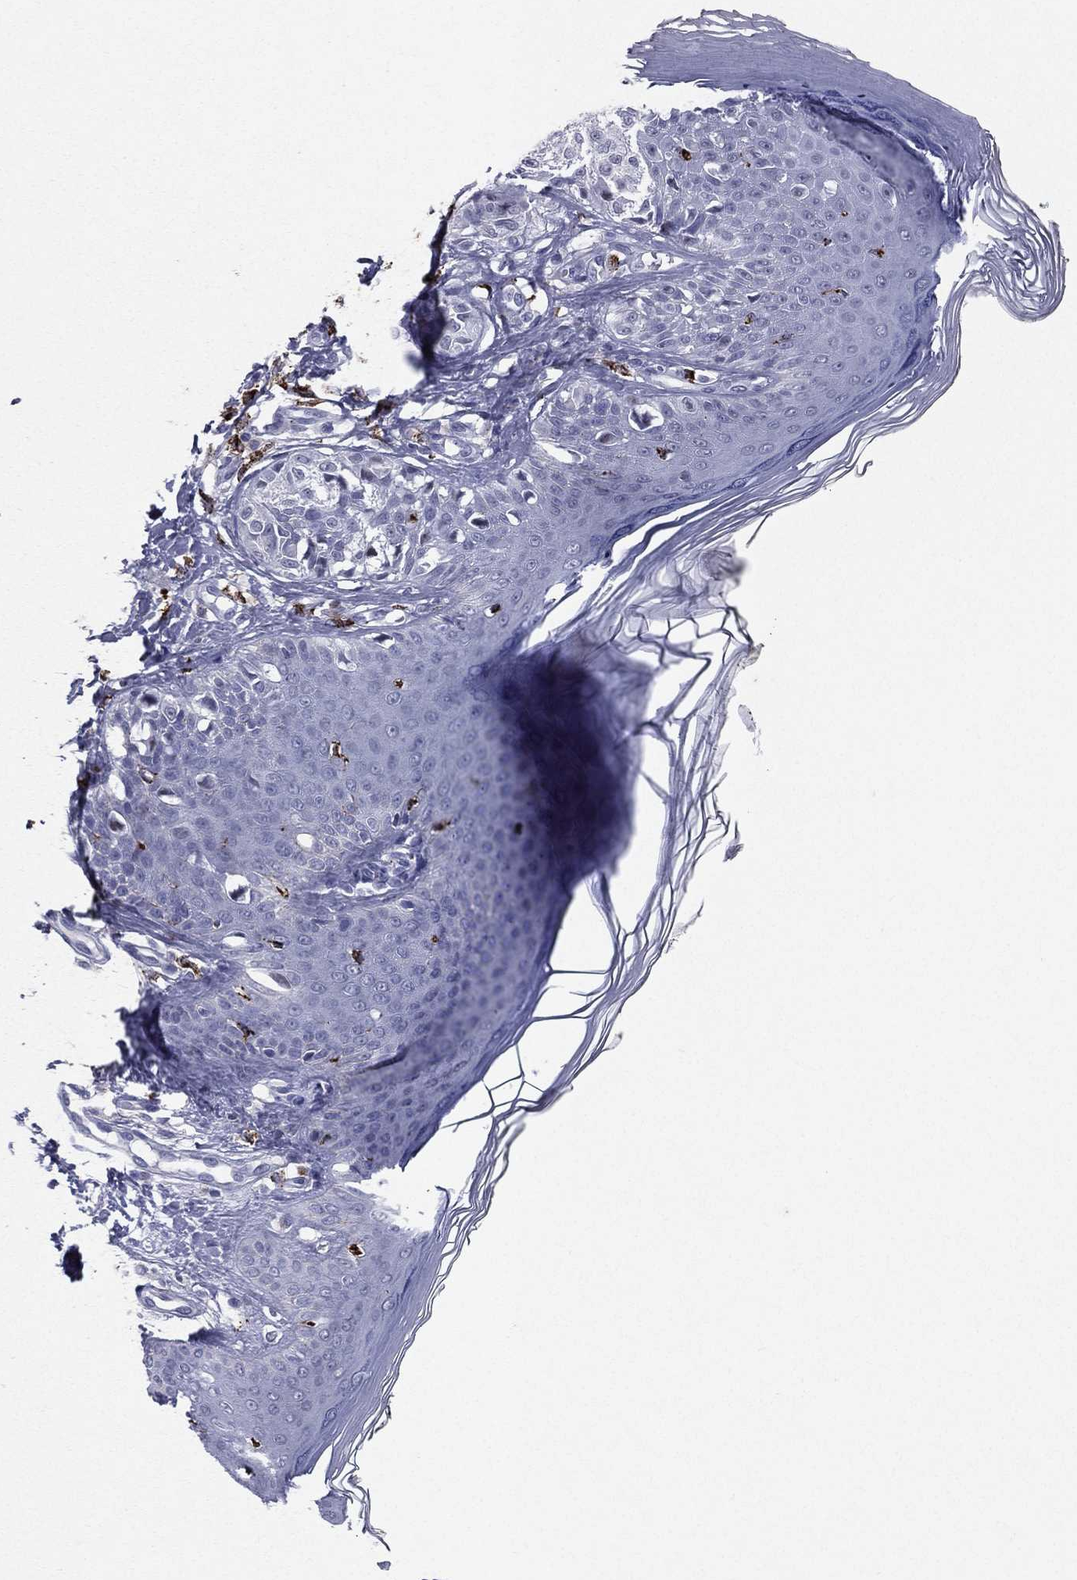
{"staining": {"intensity": "negative", "quantity": "none", "location": "none"}, "tissue": "melanoma", "cell_type": "Tumor cells", "image_type": "cancer", "snomed": [{"axis": "morphology", "description": "Malignant melanoma, NOS"}, {"axis": "topography", "description": "Skin"}], "caption": "Malignant melanoma was stained to show a protein in brown. There is no significant expression in tumor cells. Brightfield microscopy of immunohistochemistry stained with DAB (3,3'-diaminobenzidine) (brown) and hematoxylin (blue), captured at high magnification.", "gene": "HLA-DOA", "patient": {"sex": "male", "age": 61}}